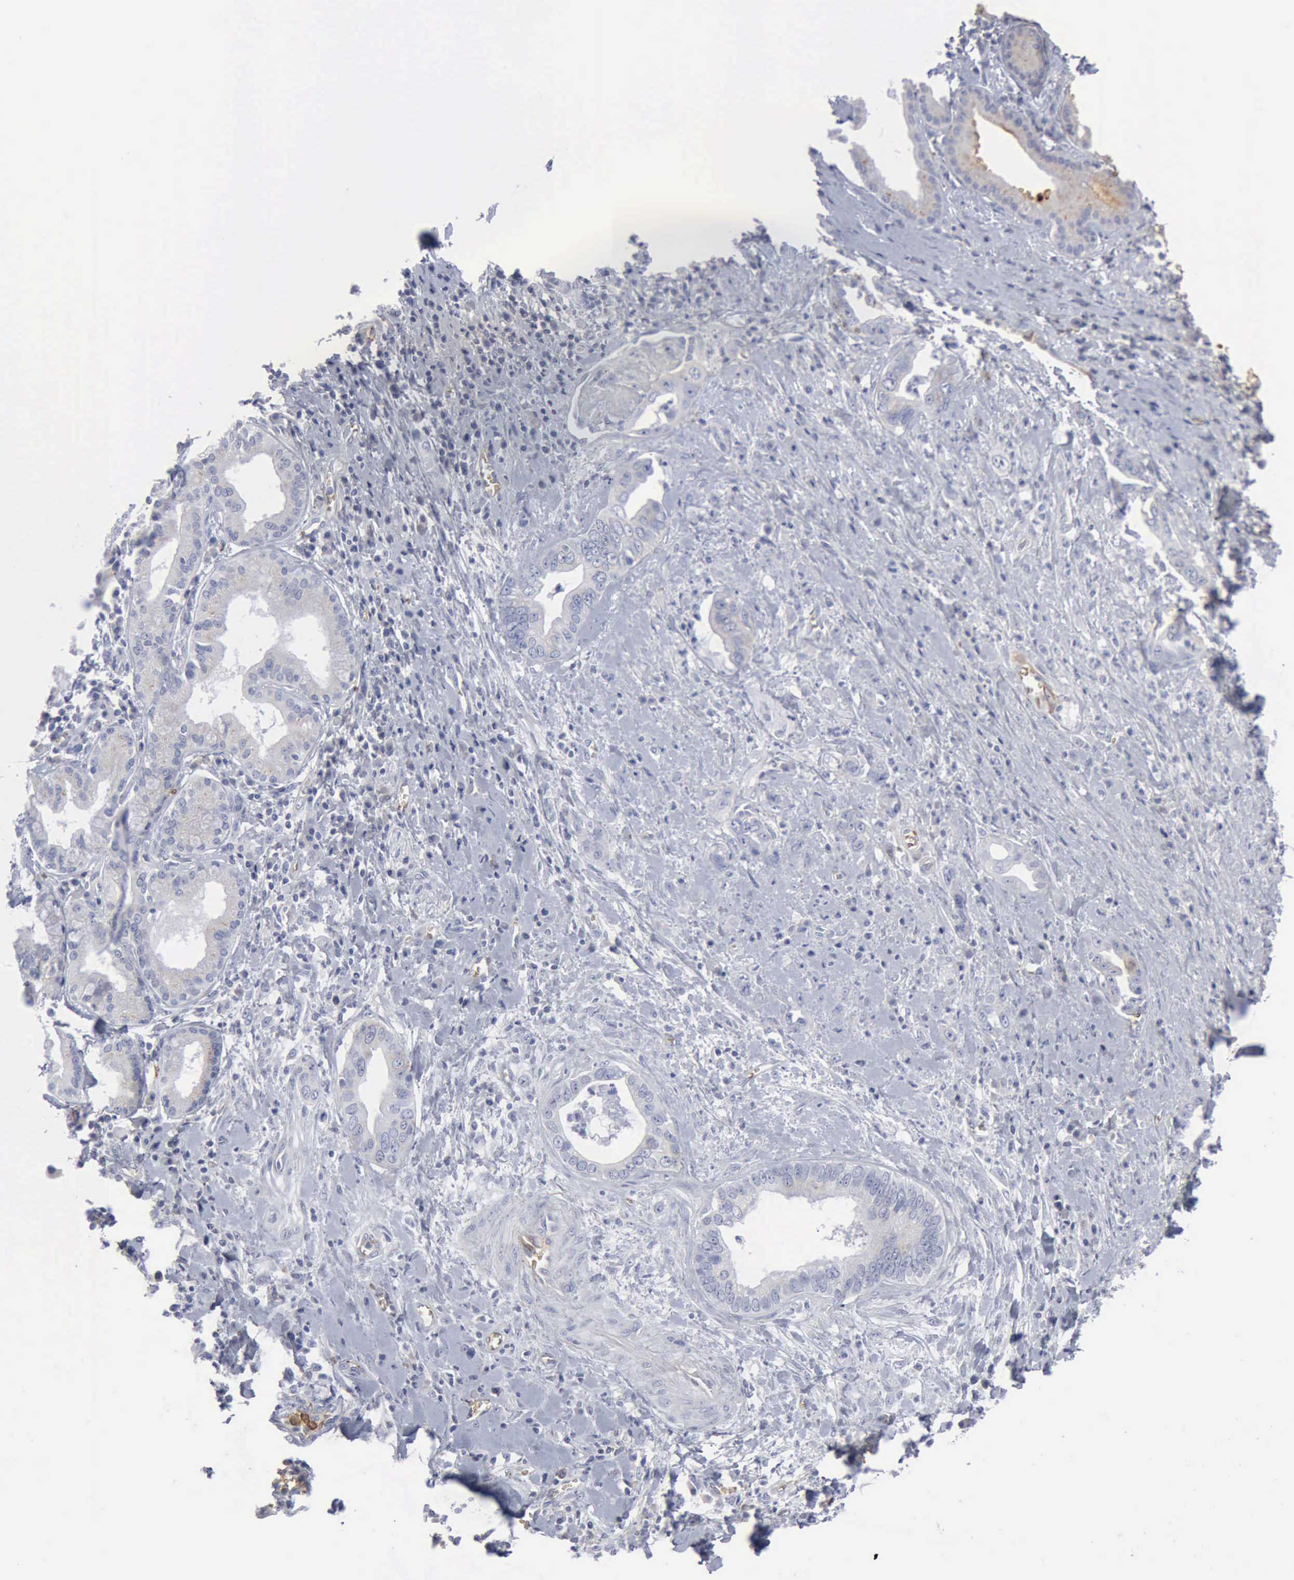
{"staining": {"intensity": "weak", "quantity": "<25%", "location": "cytoplasmic/membranous"}, "tissue": "pancreatic cancer", "cell_type": "Tumor cells", "image_type": "cancer", "snomed": [{"axis": "morphology", "description": "Adenocarcinoma, NOS"}, {"axis": "topography", "description": "Pancreas"}], "caption": "A histopathology image of pancreatic cancer stained for a protein shows no brown staining in tumor cells. Nuclei are stained in blue.", "gene": "TGFB1", "patient": {"sex": "male", "age": 69}}